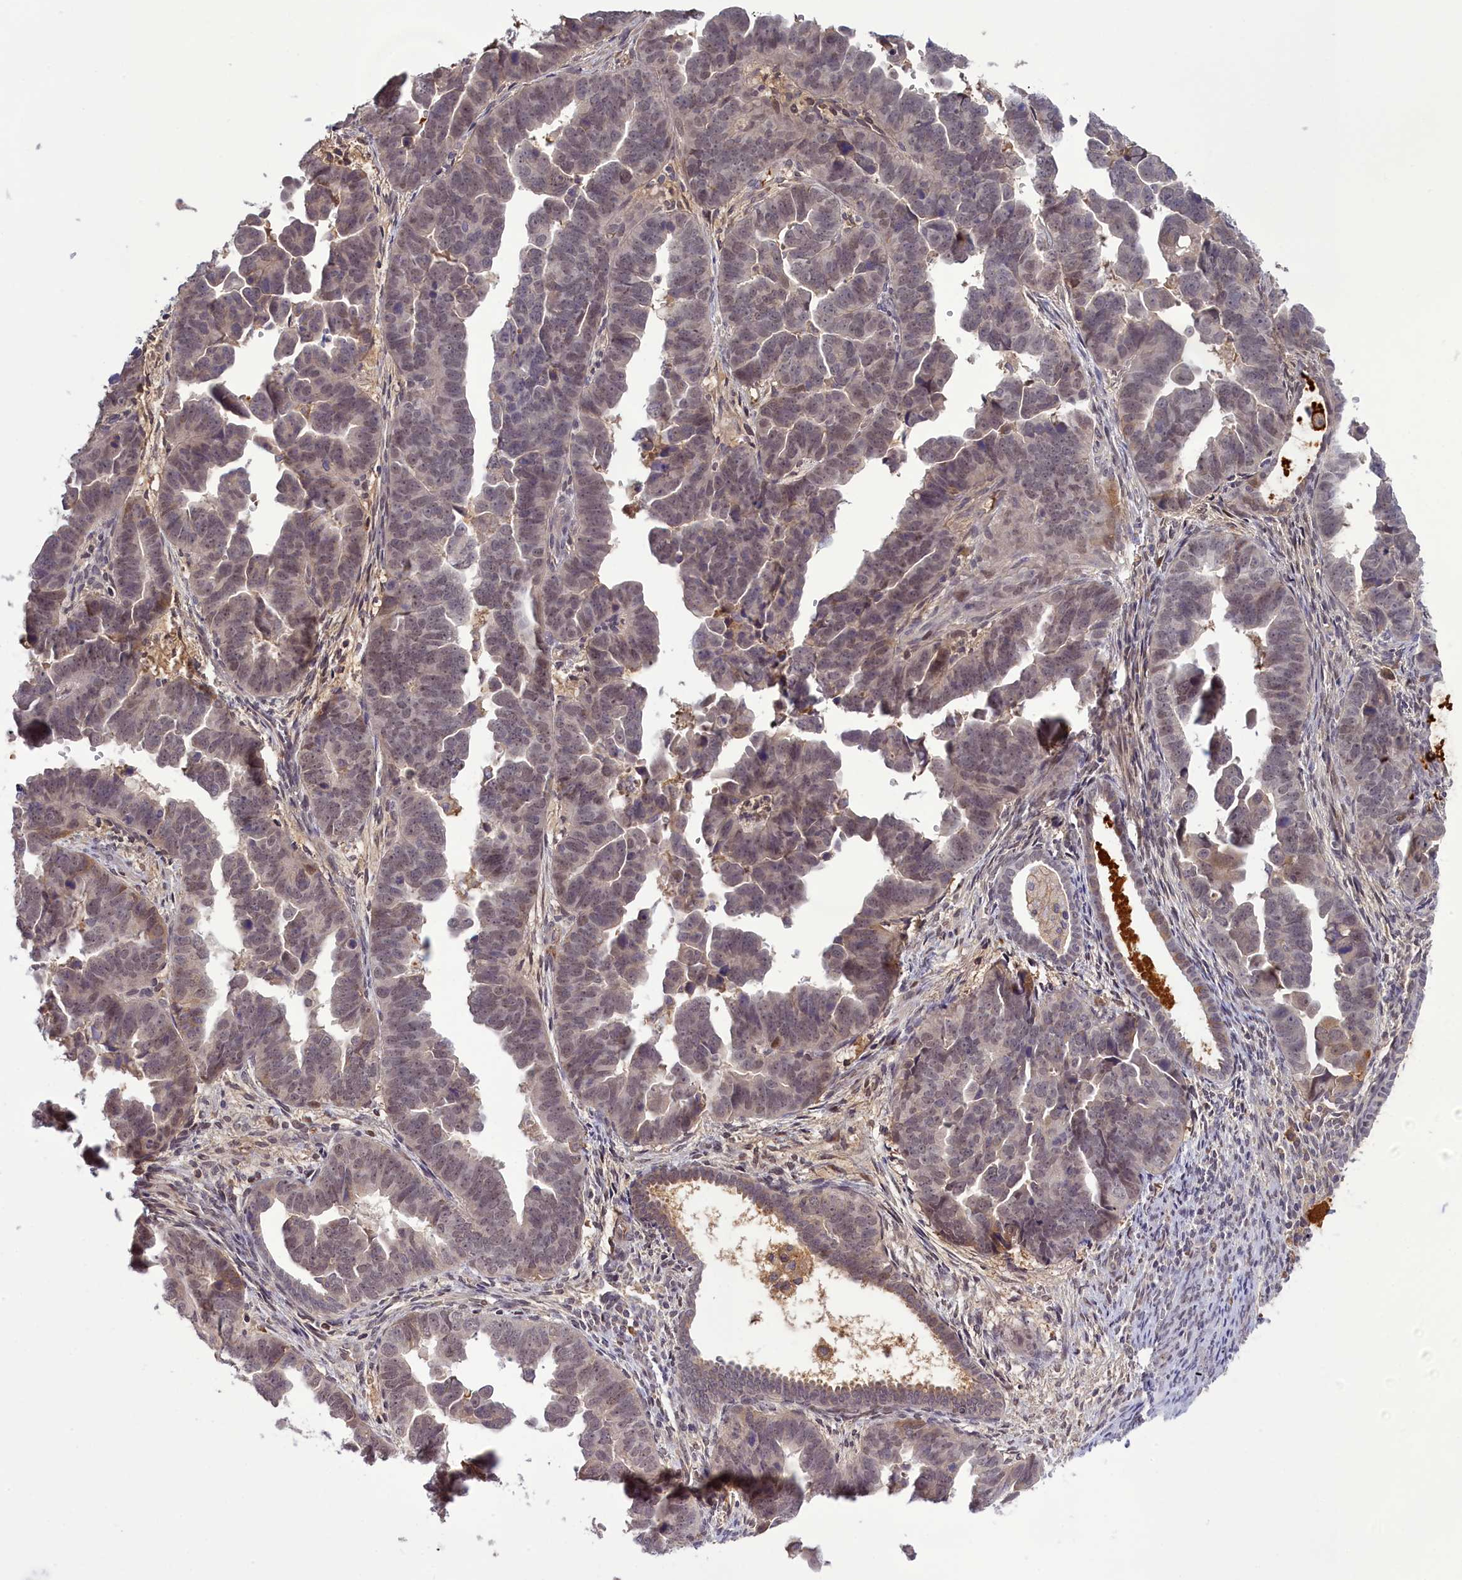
{"staining": {"intensity": "weak", "quantity": "25%-75%", "location": "nuclear"}, "tissue": "endometrial cancer", "cell_type": "Tumor cells", "image_type": "cancer", "snomed": [{"axis": "morphology", "description": "Adenocarcinoma, NOS"}, {"axis": "topography", "description": "Endometrium"}], "caption": "A brown stain highlights weak nuclear staining of a protein in endometrial adenocarcinoma tumor cells.", "gene": "RRAD", "patient": {"sex": "female", "age": 75}}